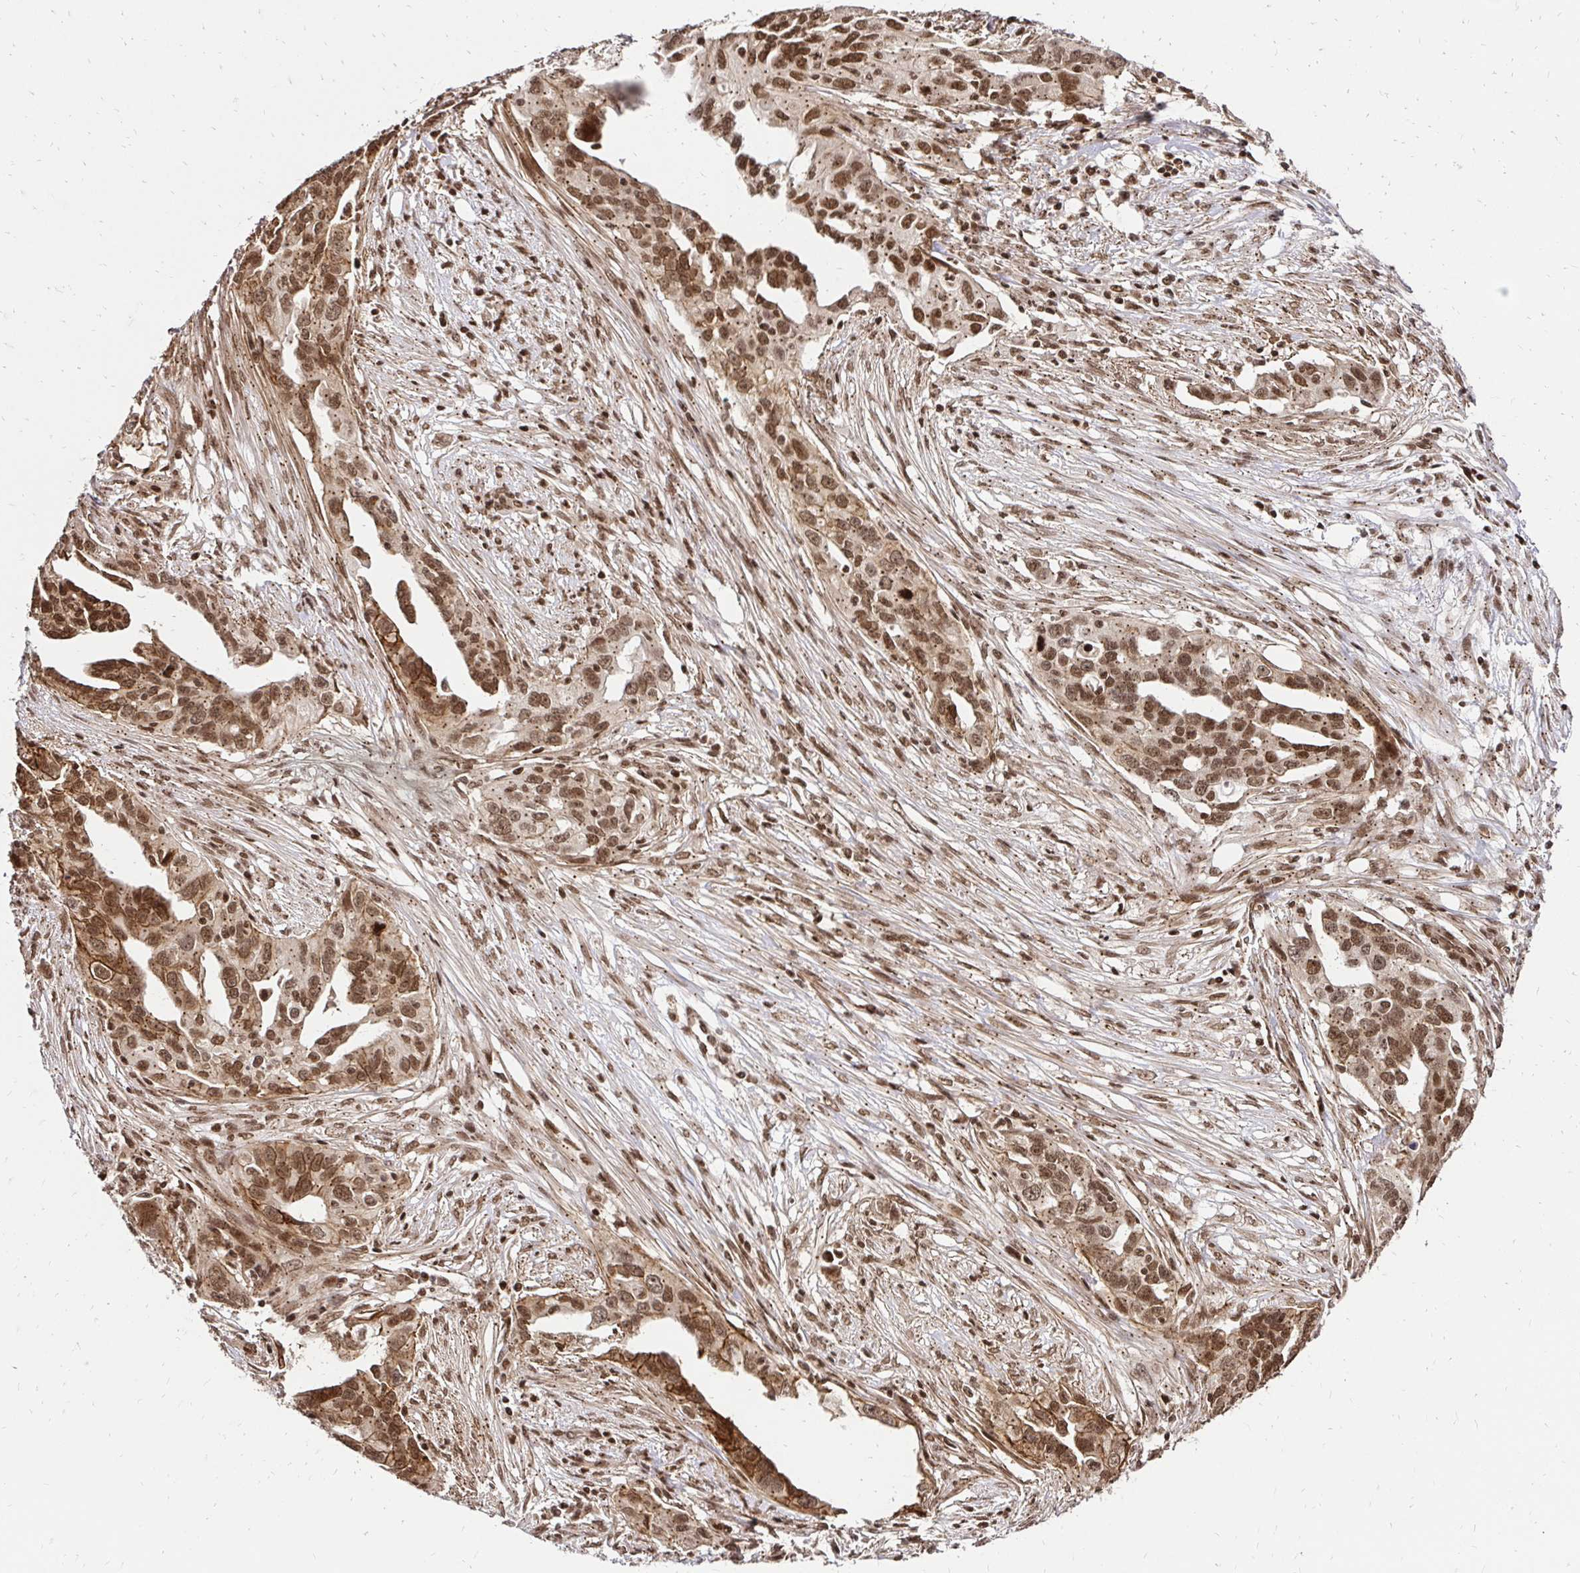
{"staining": {"intensity": "moderate", "quantity": ">75%", "location": "cytoplasmic/membranous,nuclear"}, "tissue": "ovarian cancer", "cell_type": "Tumor cells", "image_type": "cancer", "snomed": [{"axis": "morphology", "description": "Carcinoma, endometroid"}, {"axis": "morphology", "description": "Cystadenocarcinoma, serous, NOS"}, {"axis": "topography", "description": "Ovary"}], "caption": "The micrograph displays a brown stain indicating the presence of a protein in the cytoplasmic/membranous and nuclear of tumor cells in ovarian cancer (endometroid carcinoma). (Brightfield microscopy of DAB IHC at high magnification).", "gene": "GLYR1", "patient": {"sex": "female", "age": 45}}